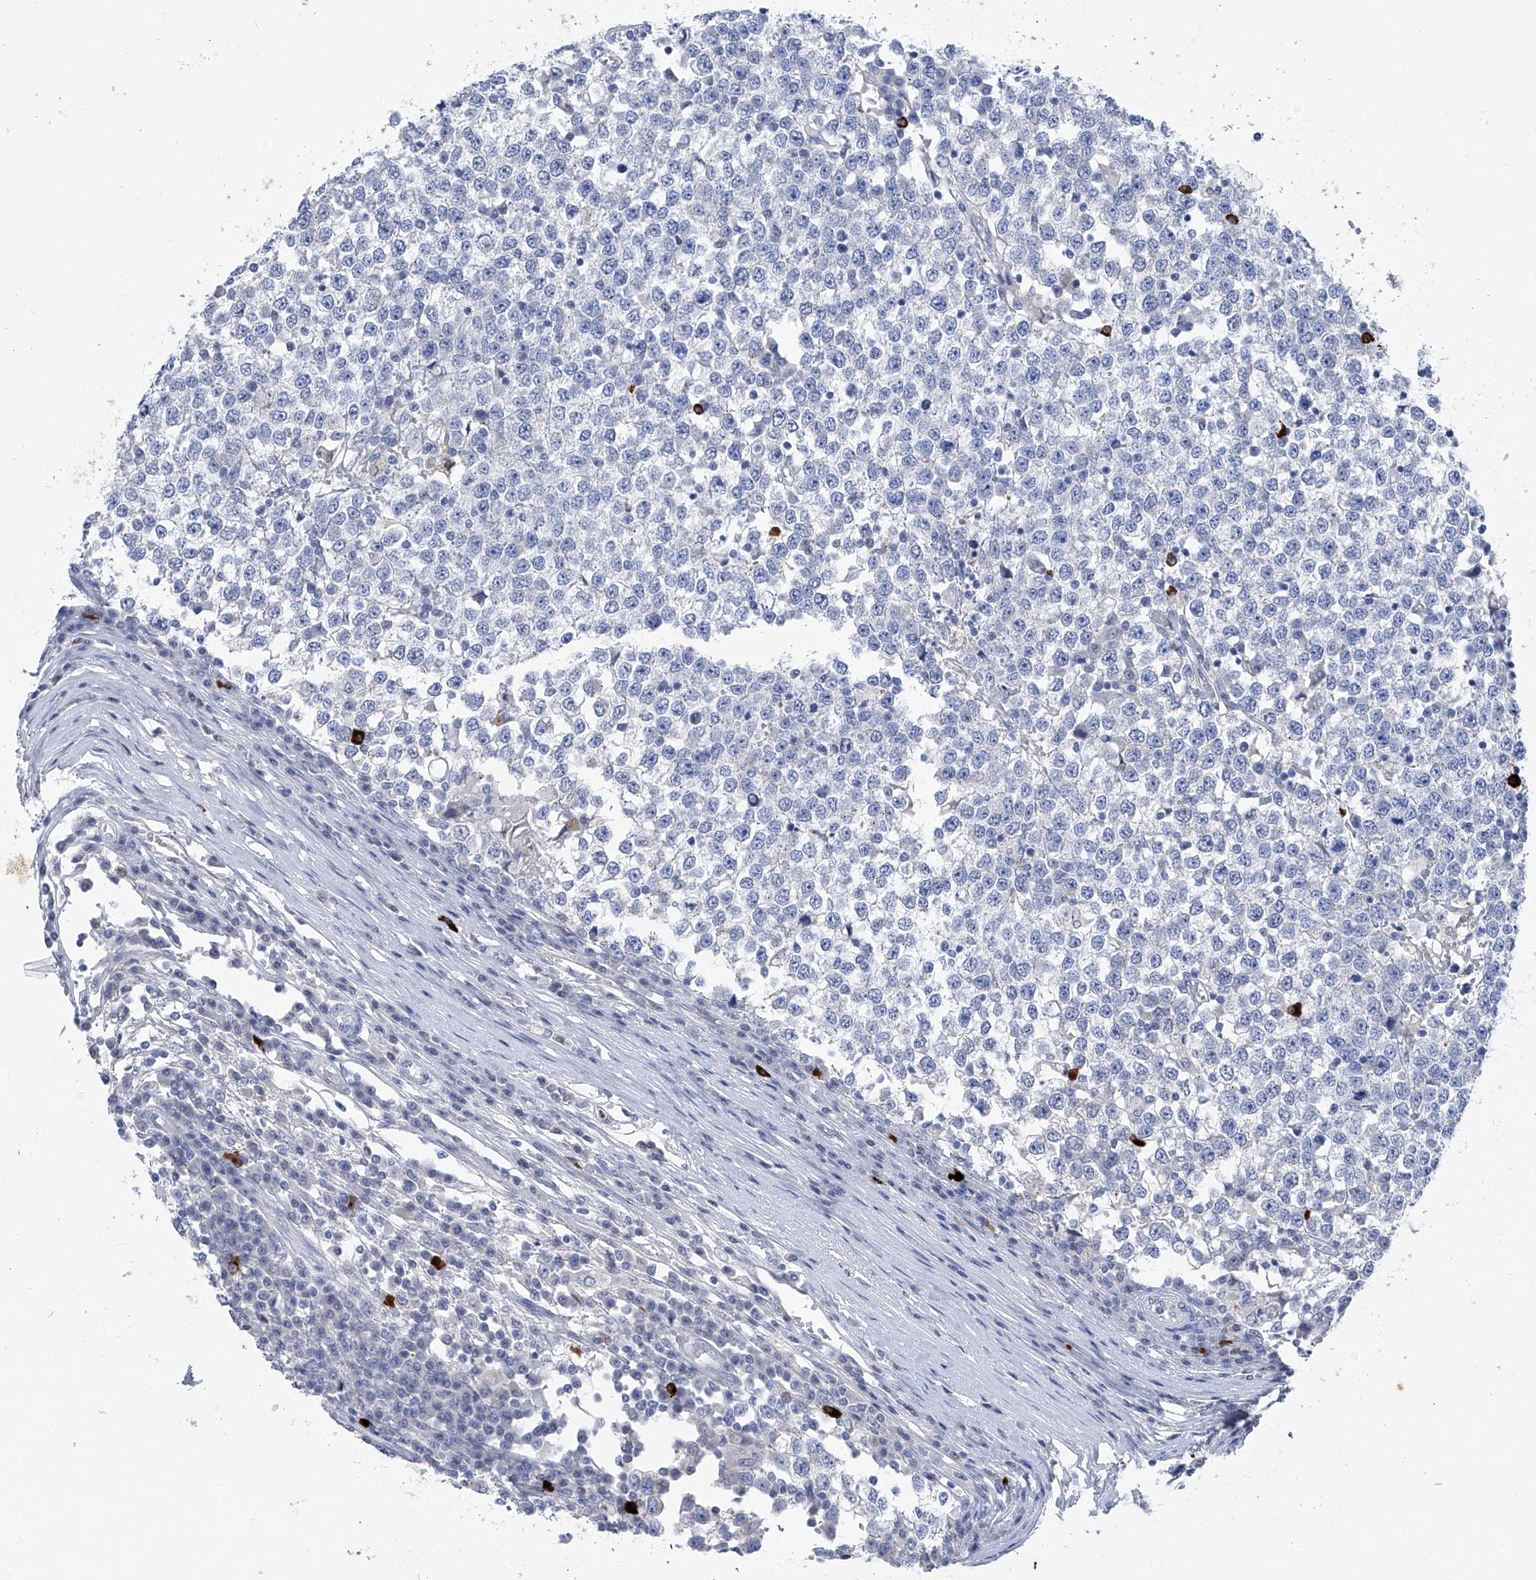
{"staining": {"intensity": "negative", "quantity": "none", "location": "none"}, "tissue": "testis cancer", "cell_type": "Tumor cells", "image_type": "cancer", "snomed": [{"axis": "morphology", "description": "Seminoma, NOS"}, {"axis": "topography", "description": "Testis"}], "caption": "Tumor cells show no significant positivity in seminoma (testis). (DAB IHC, high magnification).", "gene": "PHF20", "patient": {"sex": "male", "age": 65}}